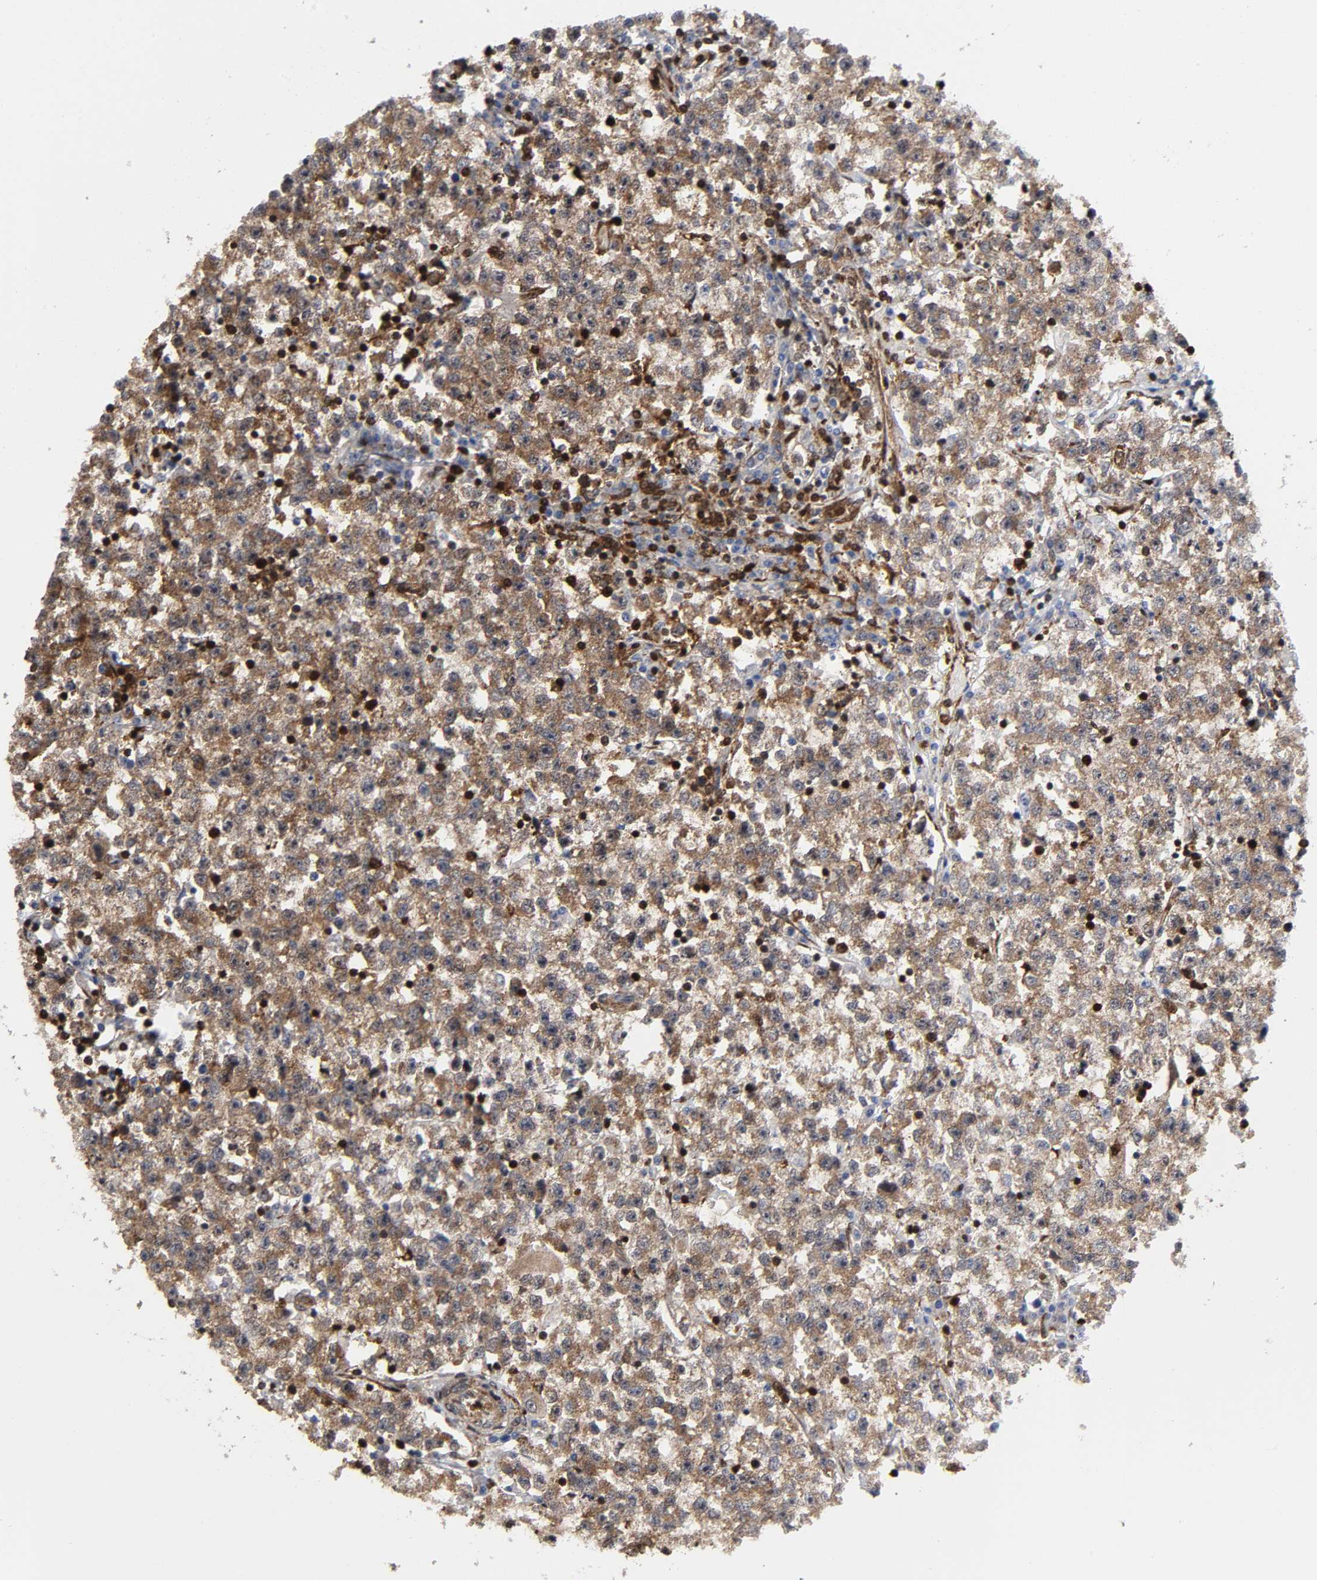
{"staining": {"intensity": "moderate", "quantity": ">75%", "location": "cytoplasmic/membranous"}, "tissue": "testis cancer", "cell_type": "Tumor cells", "image_type": "cancer", "snomed": [{"axis": "morphology", "description": "Seminoma, NOS"}, {"axis": "topography", "description": "Testis"}], "caption": "Tumor cells display medium levels of moderate cytoplasmic/membranous positivity in about >75% of cells in seminoma (testis).", "gene": "MAPK1", "patient": {"sex": "male", "age": 22}}